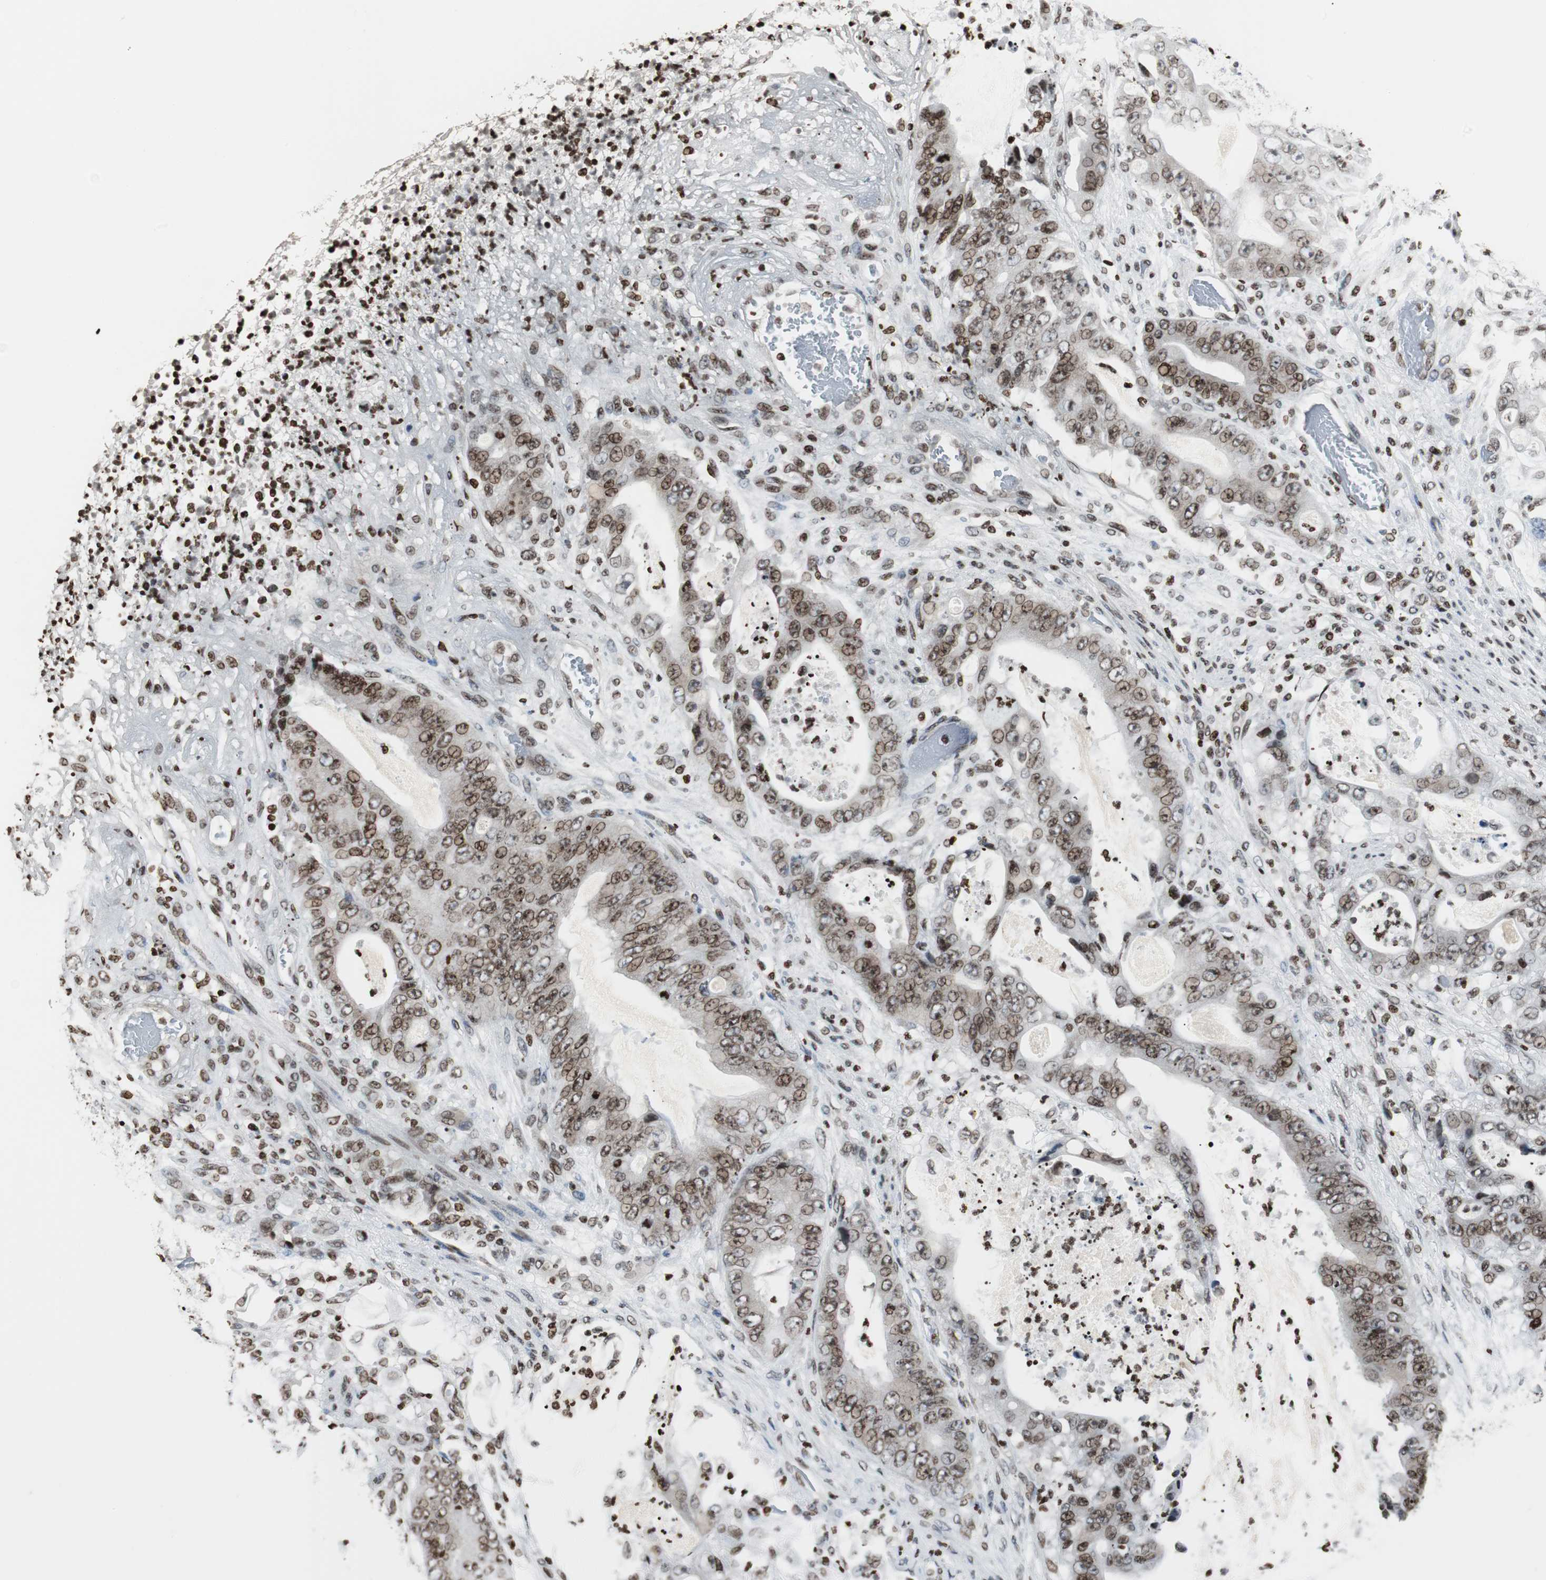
{"staining": {"intensity": "moderate", "quantity": ">75%", "location": "nuclear"}, "tissue": "stomach cancer", "cell_type": "Tumor cells", "image_type": "cancer", "snomed": [{"axis": "morphology", "description": "Adenocarcinoma, NOS"}, {"axis": "topography", "description": "Stomach"}], "caption": "This is an image of immunohistochemistry staining of stomach cancer, which shows moderate expression in the nuclear of tumor cells.", "gene": "PAXIP1", "patient": {"sex": "female", "age": 73}}